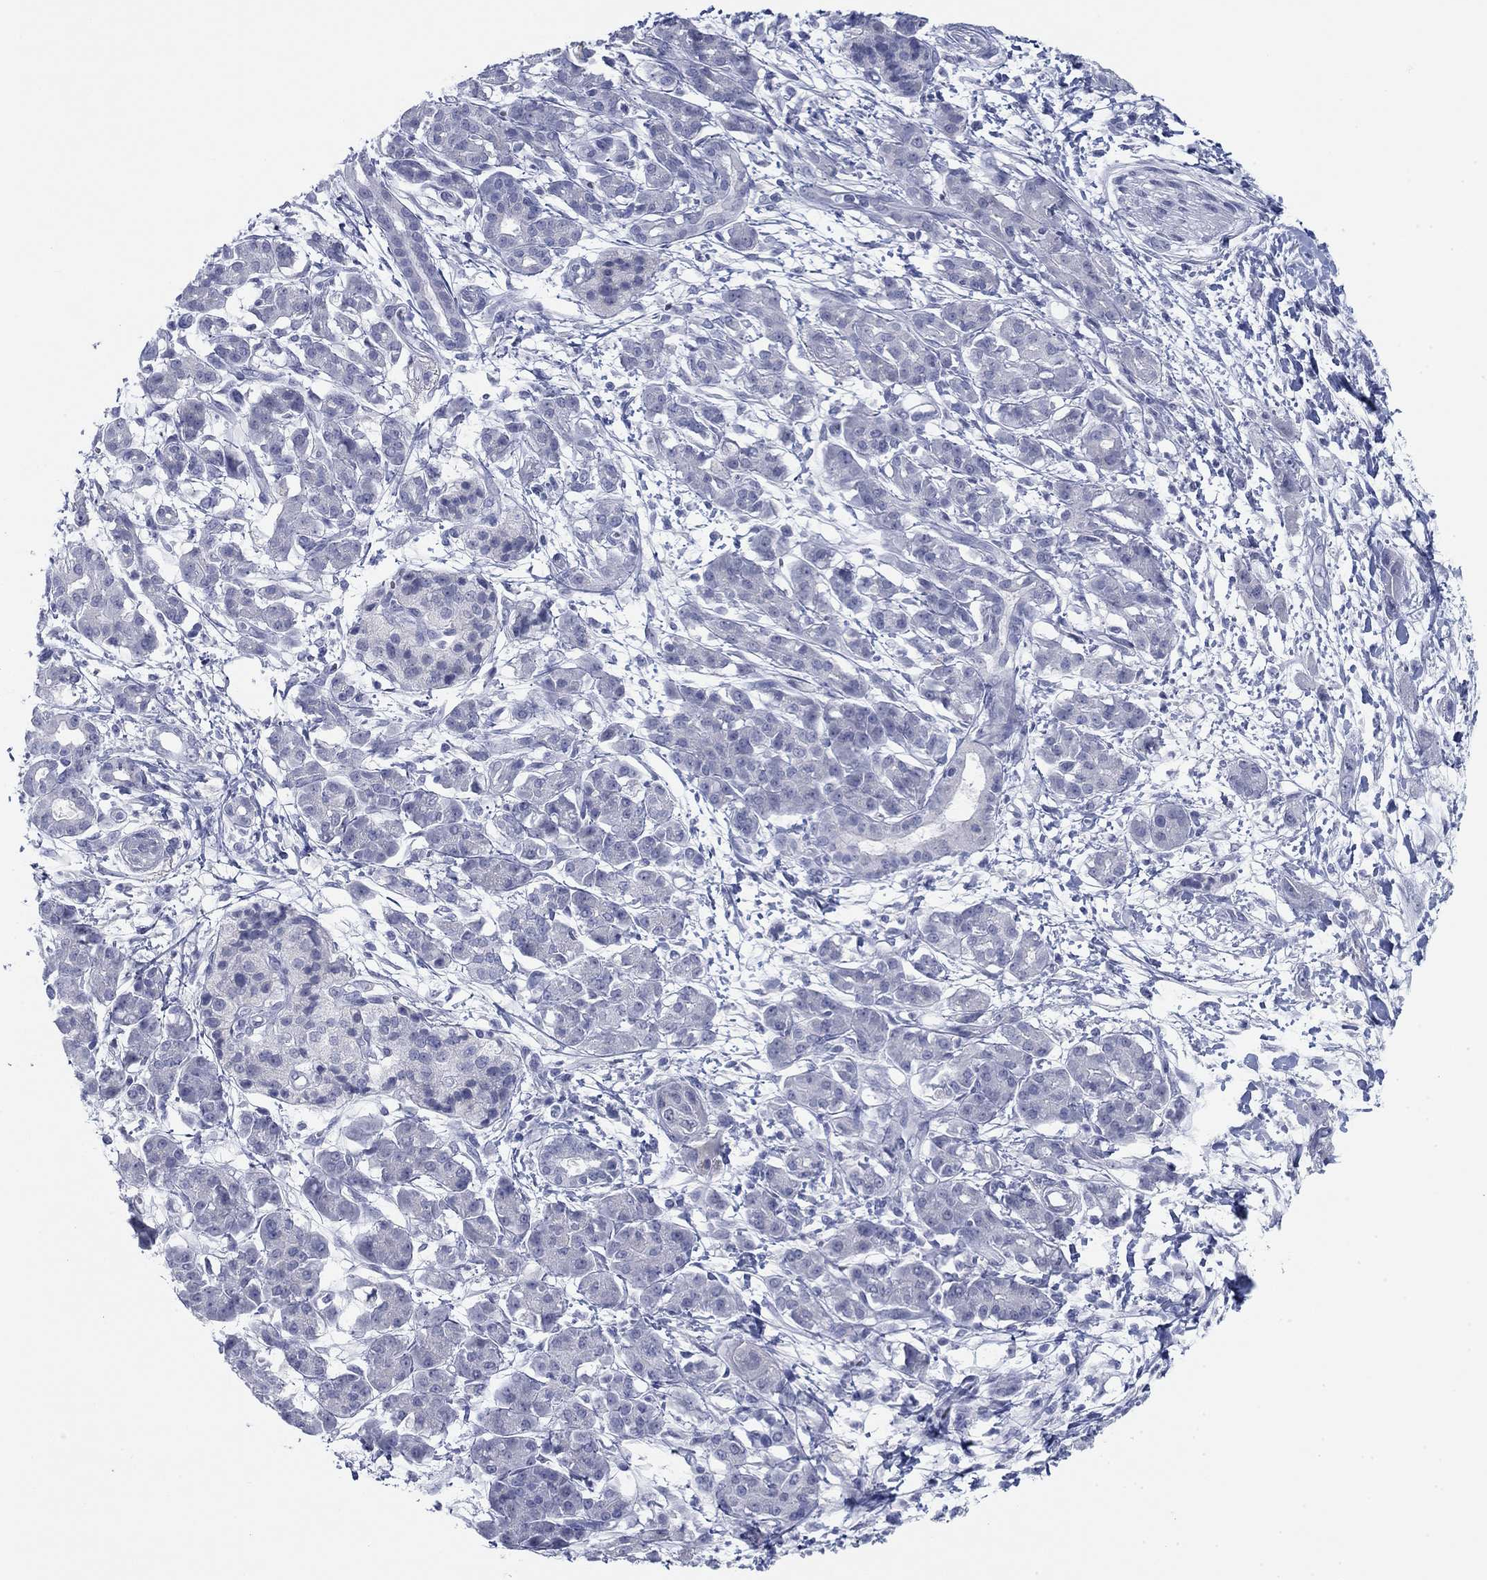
{"staining": {"intensity": "negative", "quantity": "none", "location": "none"}, "tissue": "pancreatic cancer", "cell_type": "Tumor cells", "image_type": "cancer", "snomed": [{"axis": "morphology", "description": "Adenocarcinoma, NOS"}, {"axis": "topography", "description": "Pancreas"}], "caption": "Pancreatic cancer (adenocarcinoma) stained for a protein using IHC demonstrates no staining tumor cells.", "gene": "DNAL1", "patient": {"sex": "male", "age": 72}}